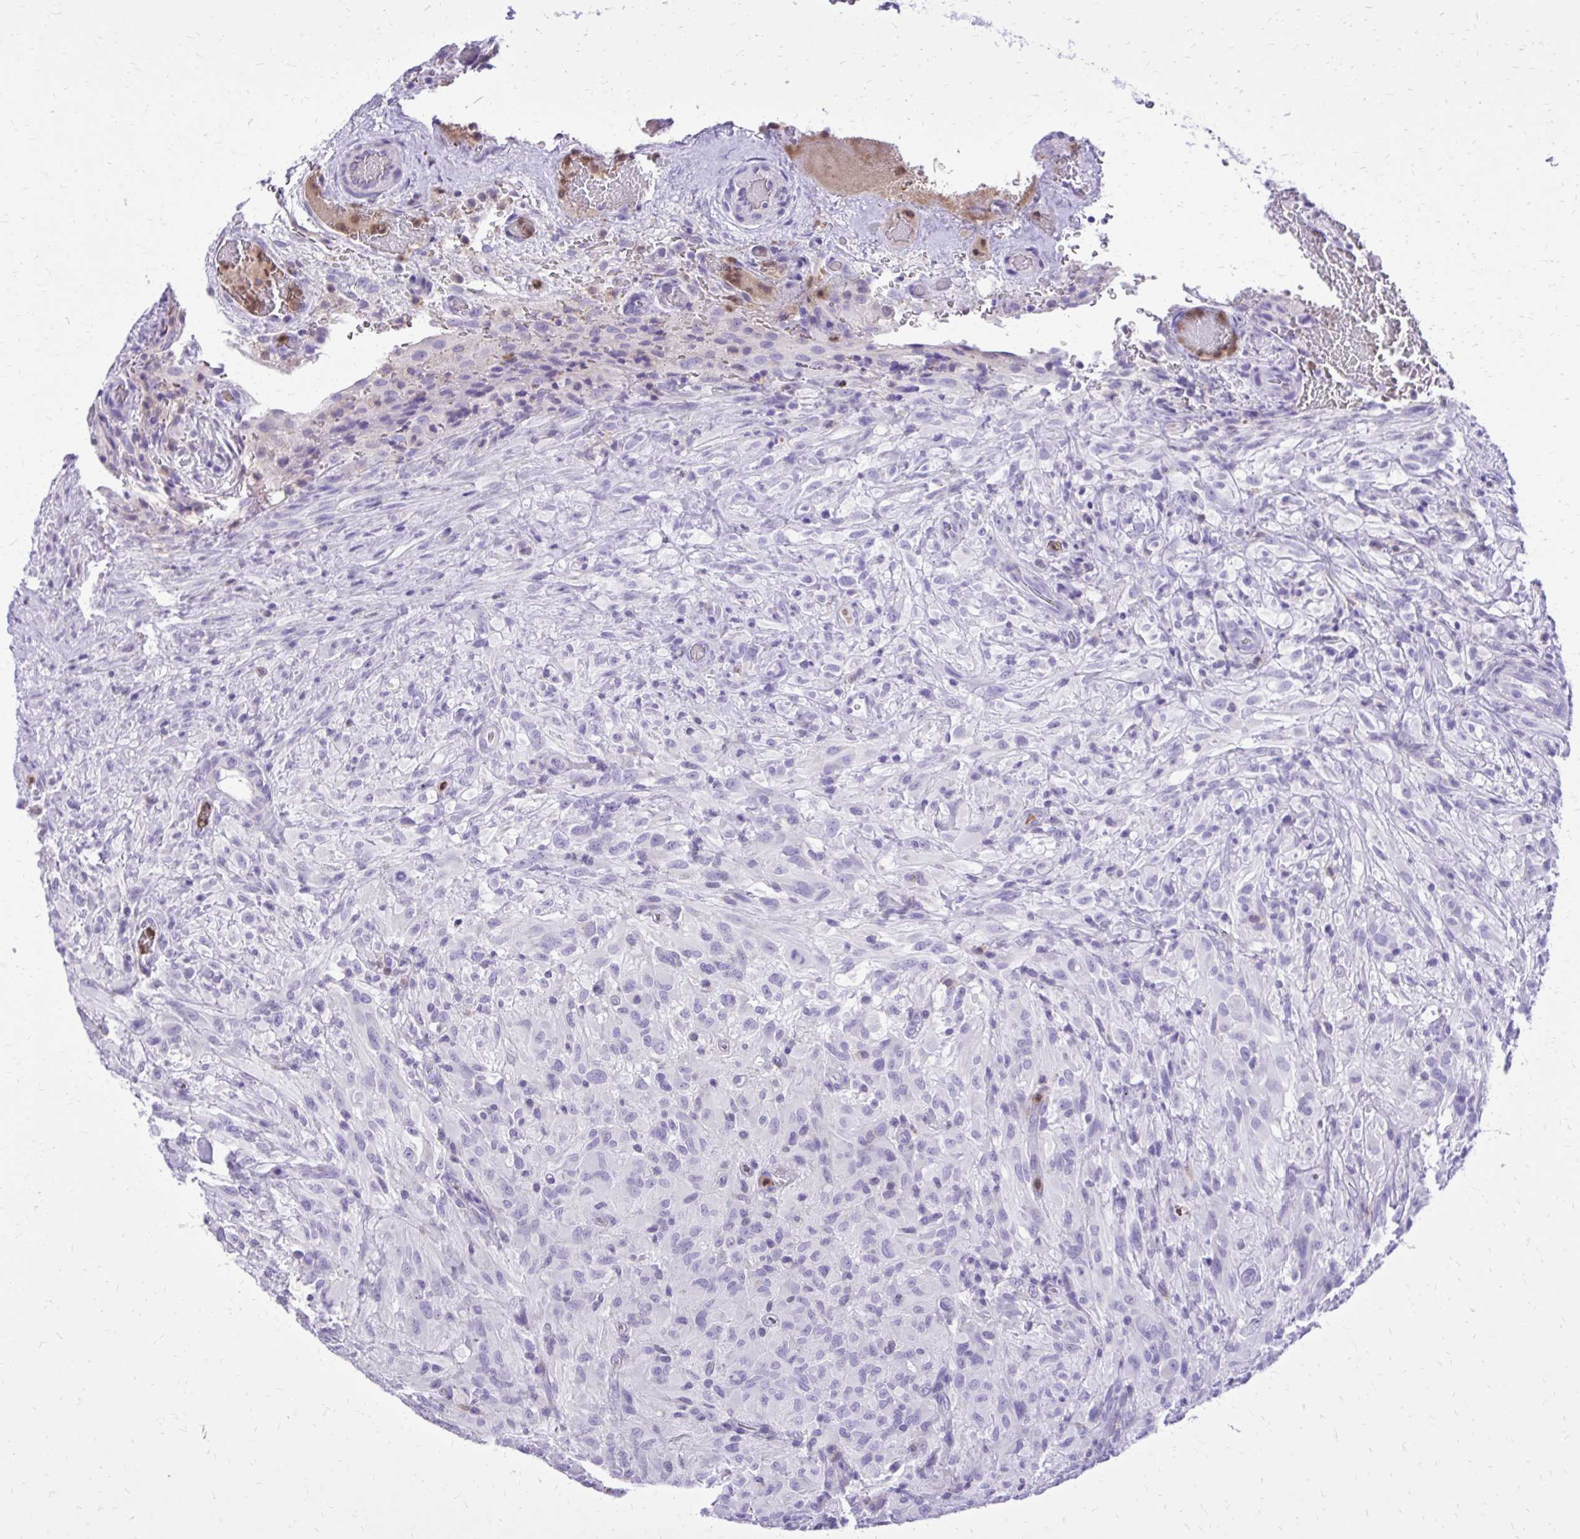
{"staining": {"intensity": "negative", "quantity": "none", "location": "none"}, "tissue": "glioma", "cell_type": "Tumor cells", "image_type": "cancer", "snomed": [{"axis": "morphology", "description": "Glioma, malignant, High grade"}, {"axis": "topography", "description": "Brain"}], "caption": "DAB (3,3'-diaminobenzidine) immunohistochemical staining of glioma exhibits no significant expression in tumor cells.", "gene": "CAT", "patient": {"sex": "male", "age": 71}}